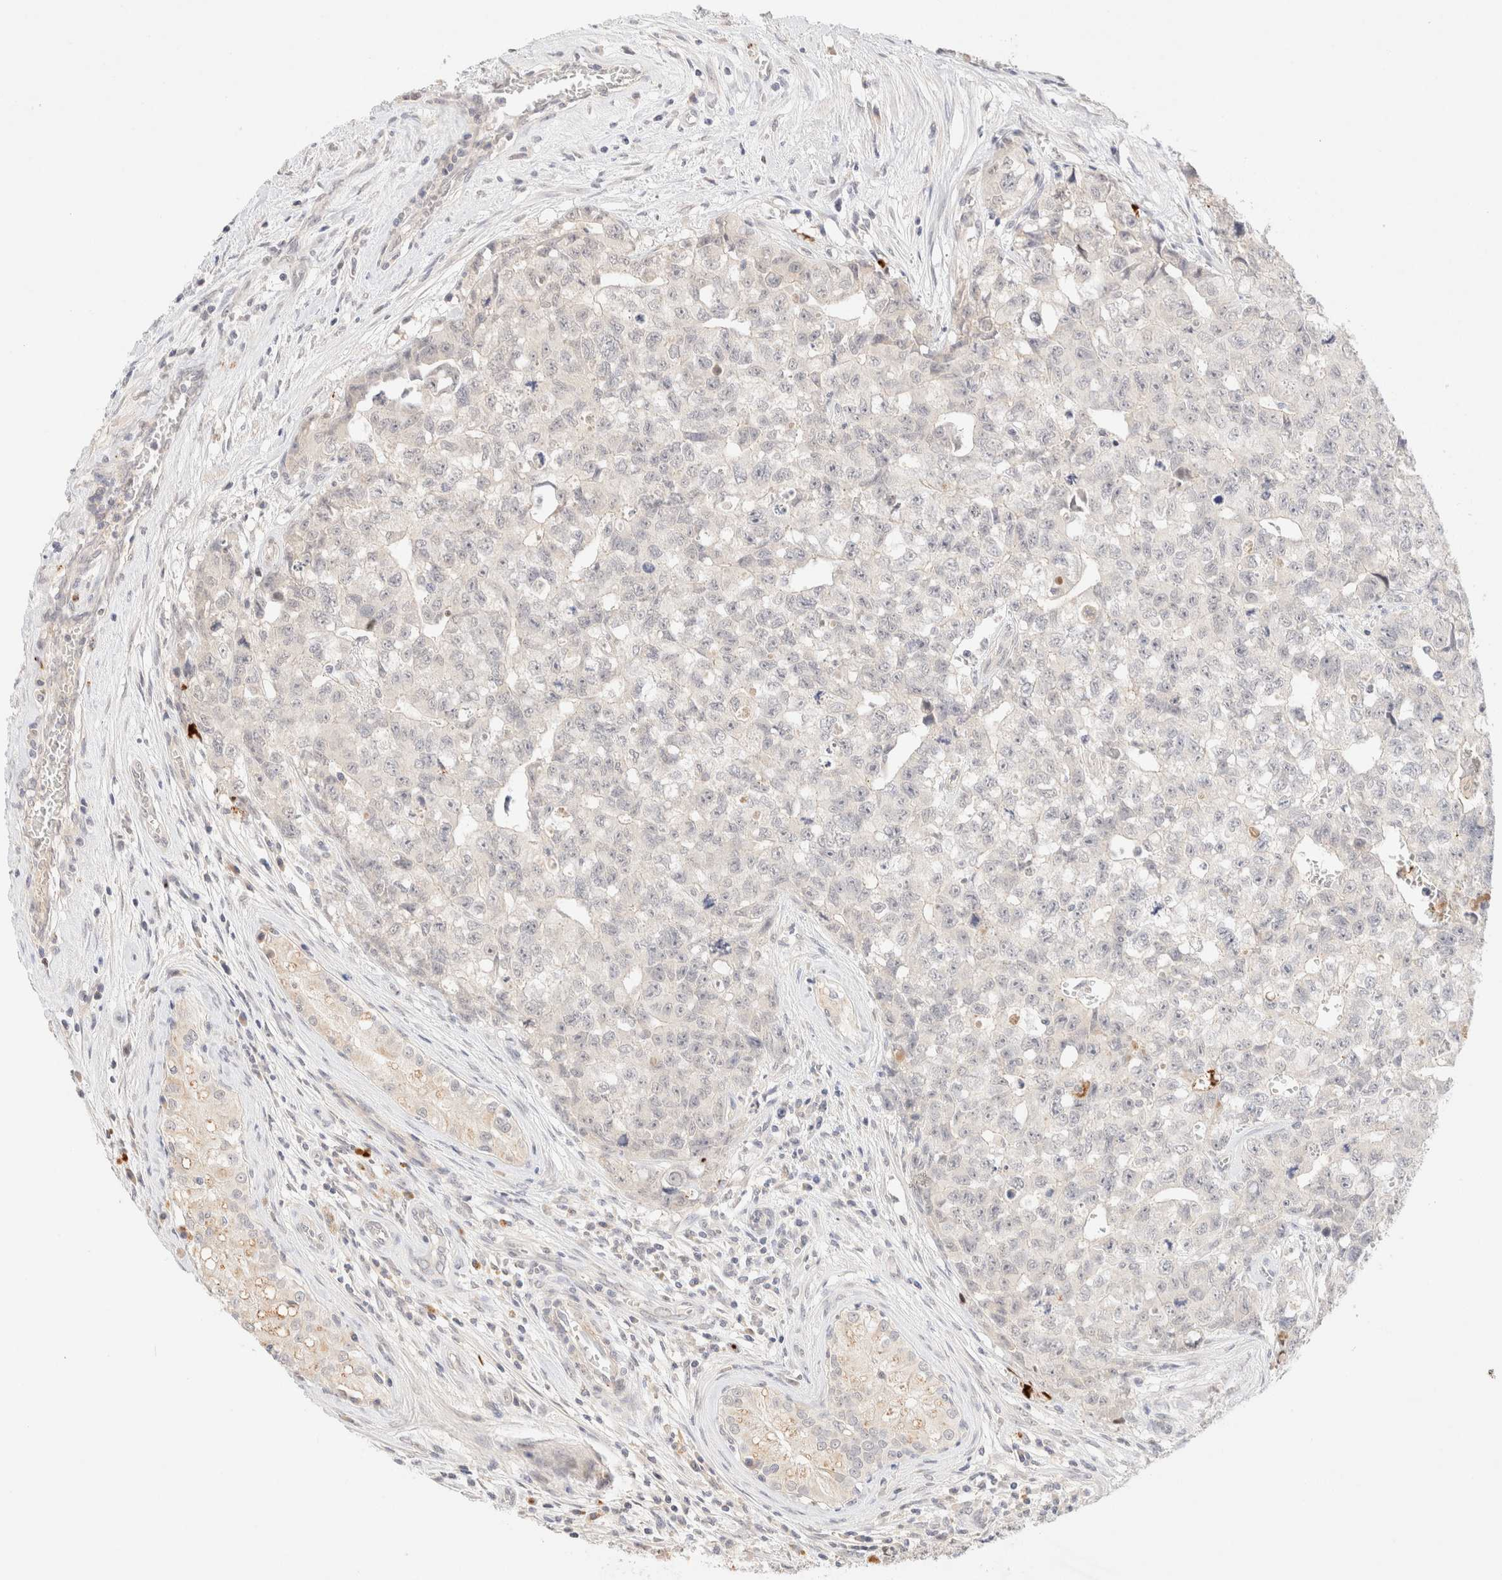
{"staining": {"intensity": "negative", "quantity": "none", "location": "none"}, "tissue": "testis cancer", "cell_type": "Tumor cells", "image_type": "cancer", "snomed": [{"axis": "morphology", "description": "Carcinoma, Embryonal, NOS"}, {"axis": "topography", "description": "Testis"}], "caption": "Testis embryonal carcinoma was stained to show a protein in brown. There is no significant staining in tumor cells.", "gene": "SNTB1", "patient": {"sex": "male", "age": 28}}